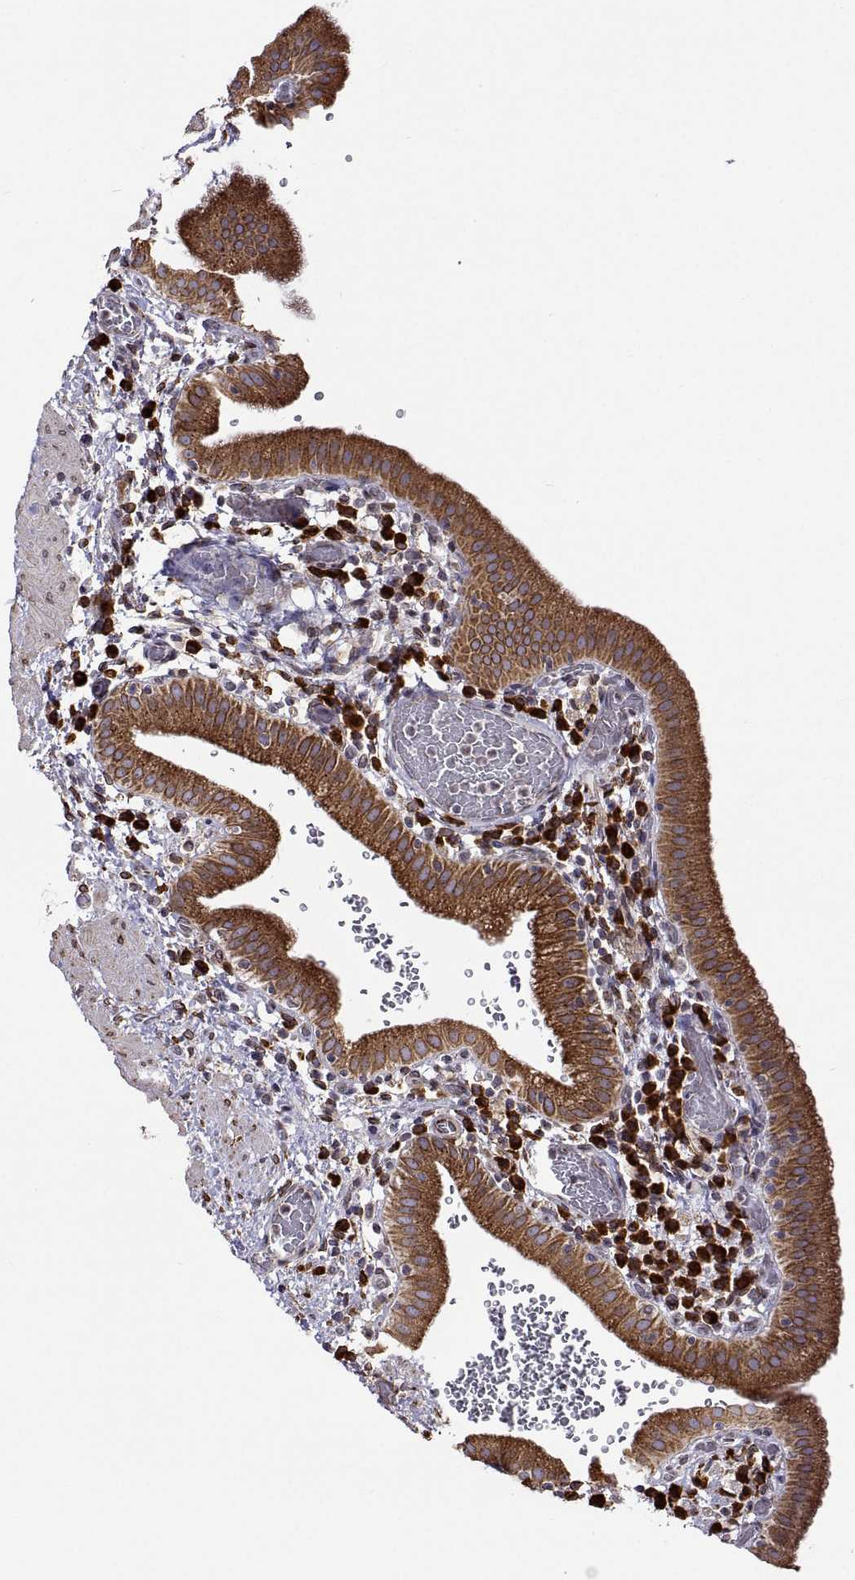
{"staining": {"intensity": "moderate", "quantity": ">75%", "location": "cytoplasmic/membranous"}, "tissue": "gallbladder", "cell_type": "Glandular cells", "image_type": "normal", "snomed": [{"axis": "morphology", "description": "Normal tissue, NOS"}, {"axis": "topography", "description": "Gallbladder"}], "caption": "Immunohistochemical staining of normal human gallbladder shows >75% levels of moderate cytoplasmic/membranous protein expression in approximately >75% of glandular cells. (Stains: DAB in brown, nuclei in blue, Microscopy: brightfield microscopy at high magnification).", "gene": "PGRMC2", "patient": {"sex": "male", "age": 26}}